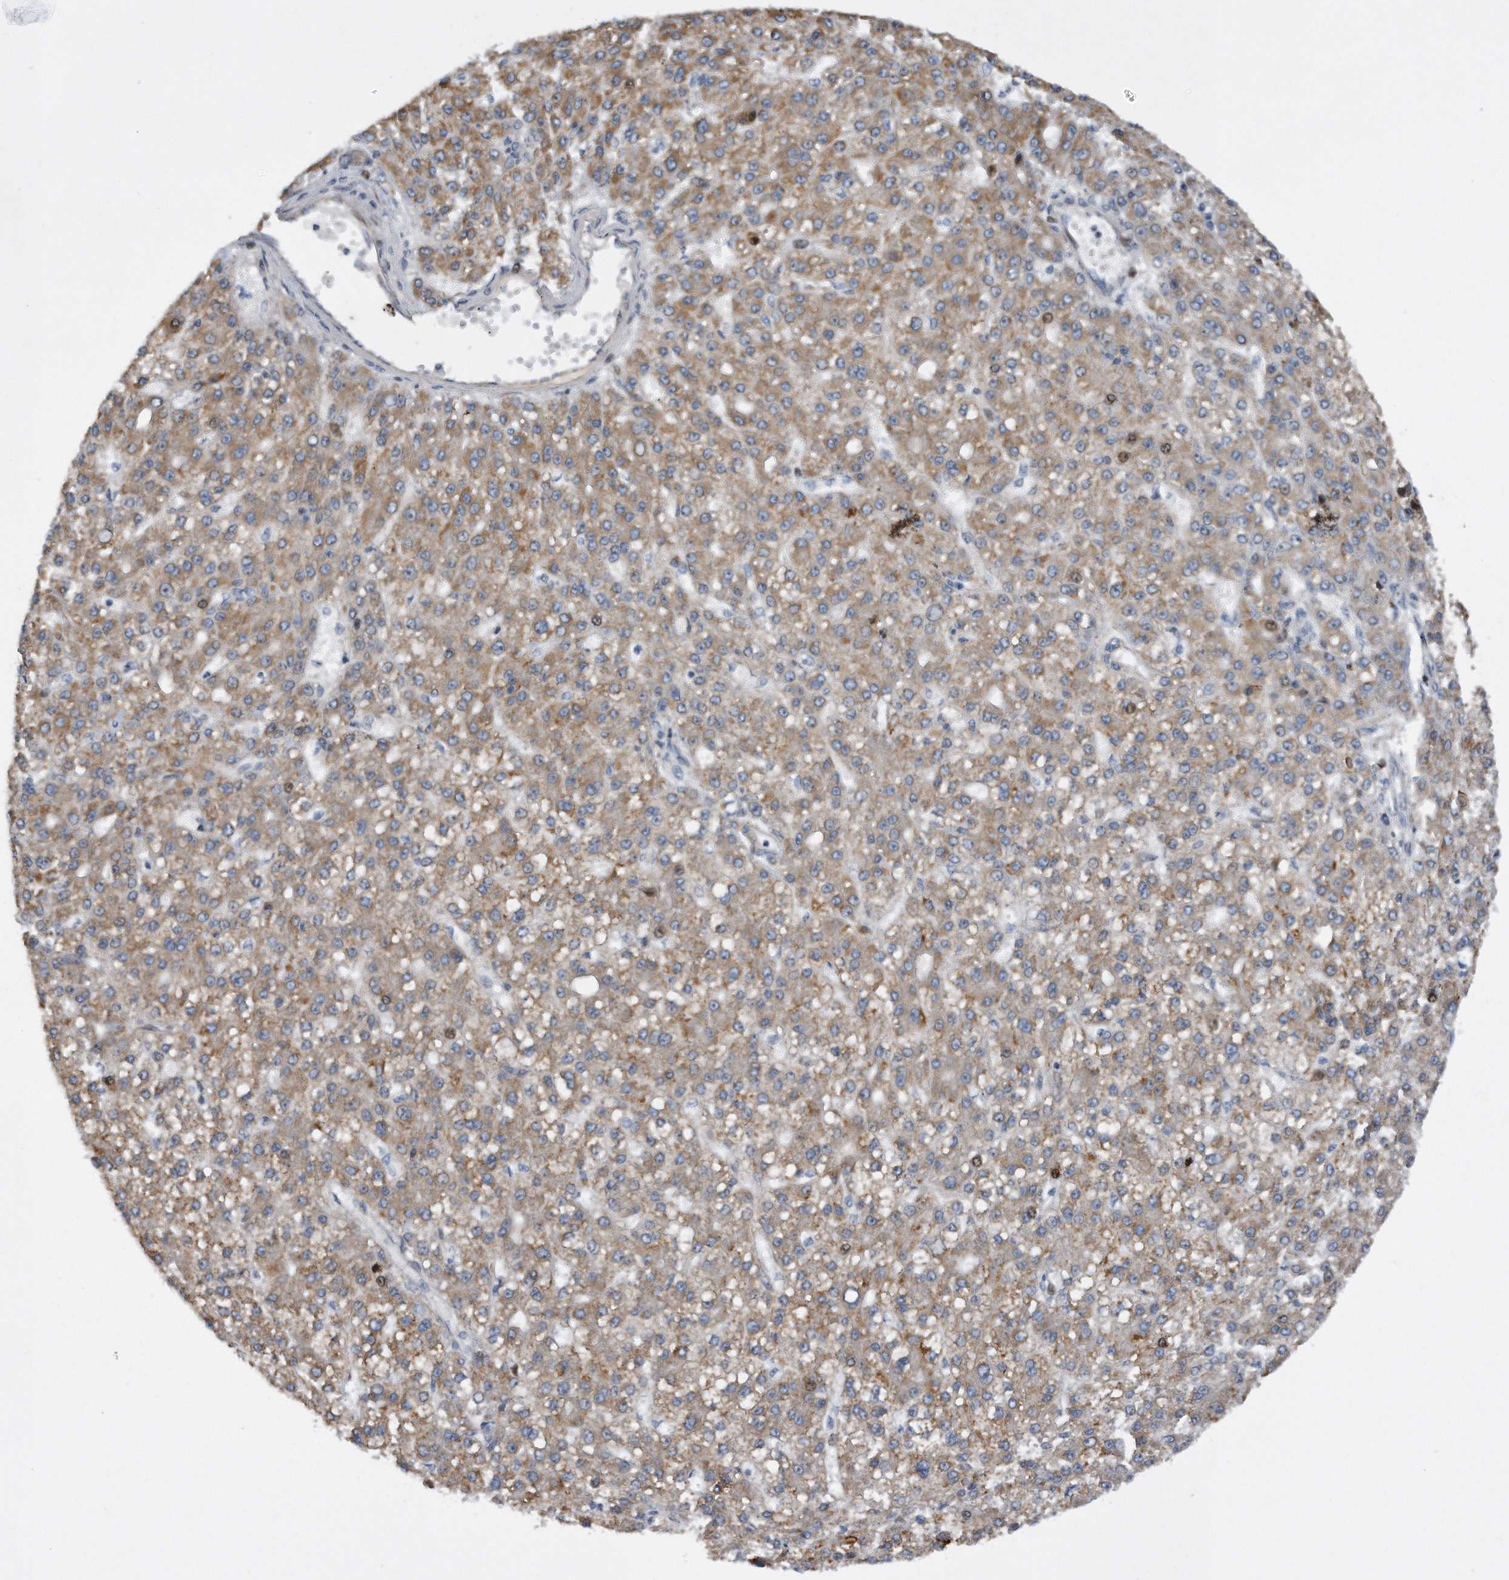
{"staining": {"intensity": "moderate", "quantity": ">75%", "location": "cytoplasmic/membranous"}, "tissue": "liver cancer", "cell_type": "Tumor cells", "image_type": "cancer", "snomed": [{"axis": "morphology", "description": "Carcinoma, Hepatocellular, NOS"}, {"axis": "topography", "description": "Liver"}], "caption": "Immunohistochemistry (DAB (3,3'-diaminobenzidine)) staining of liver hepatocellular carcinoma exhibits moderate cytoplasmic/membranous protein staining in approximately >75% of tumor cells. (IHC, brightfield microscopy, high magnification).", "gene": "CDH12", "patient": {"sex": "male", "age": 67}}